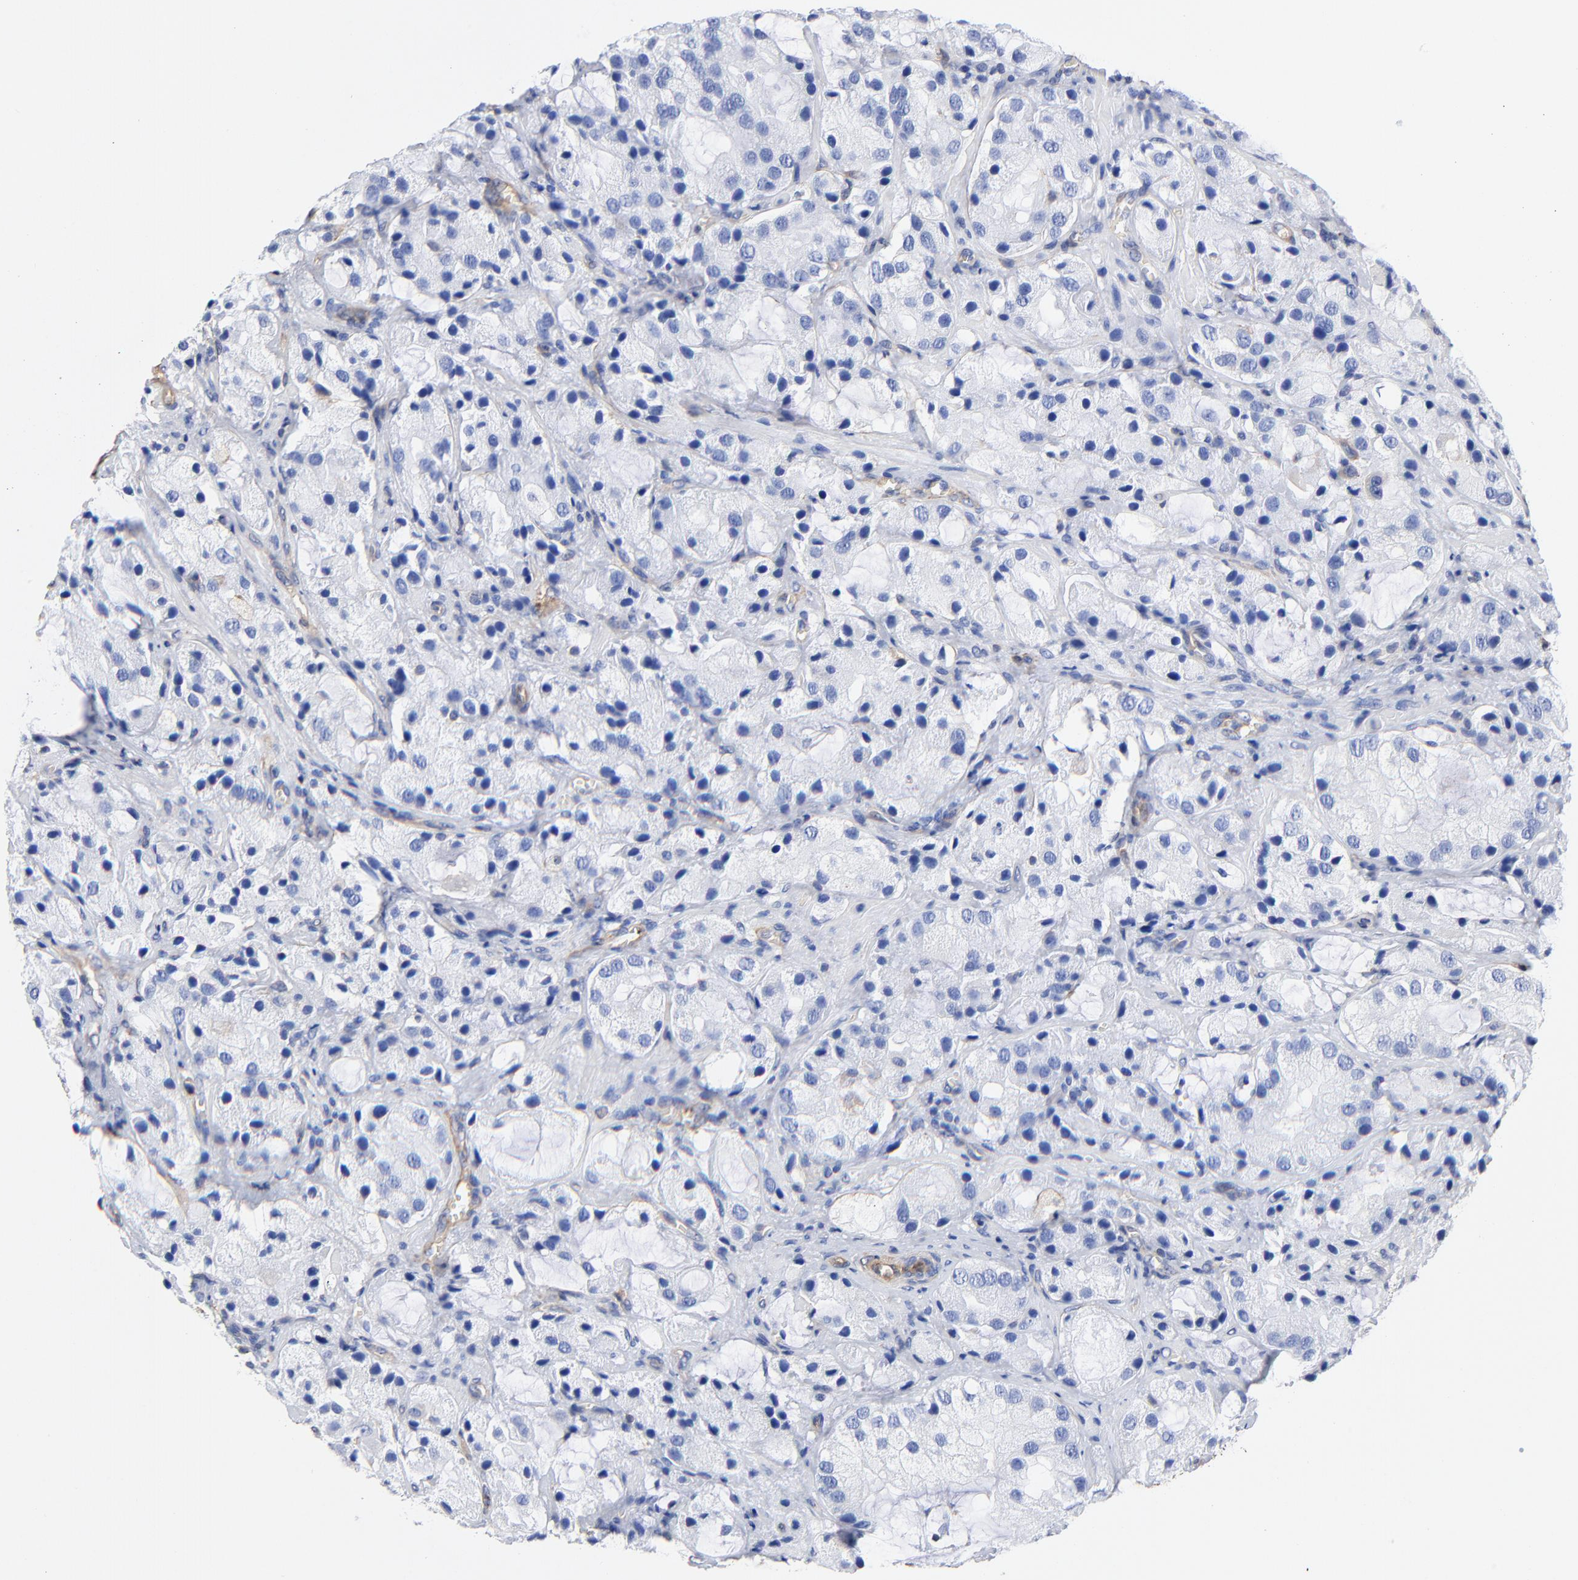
{"staining": {"intensity": "negative", "quantity": "none", "location": "none"}, "tissue": "prostate cancer", "cell_type": "Tumor cells", "image_type": "cancer", "snomed": [{"axis": "morphology", "description": "Adenocarcinoma, High grade"}, {"axis": "topography", "description": "Prostate"}], "caption": "DAB (3,3'-diaminobenzidine) immunohistochemical staining of human prostate cancer shows no significant positivity in tumor cells.", "gene": "TAGLN2", "patient": {"sex": "male", "age": 70}}